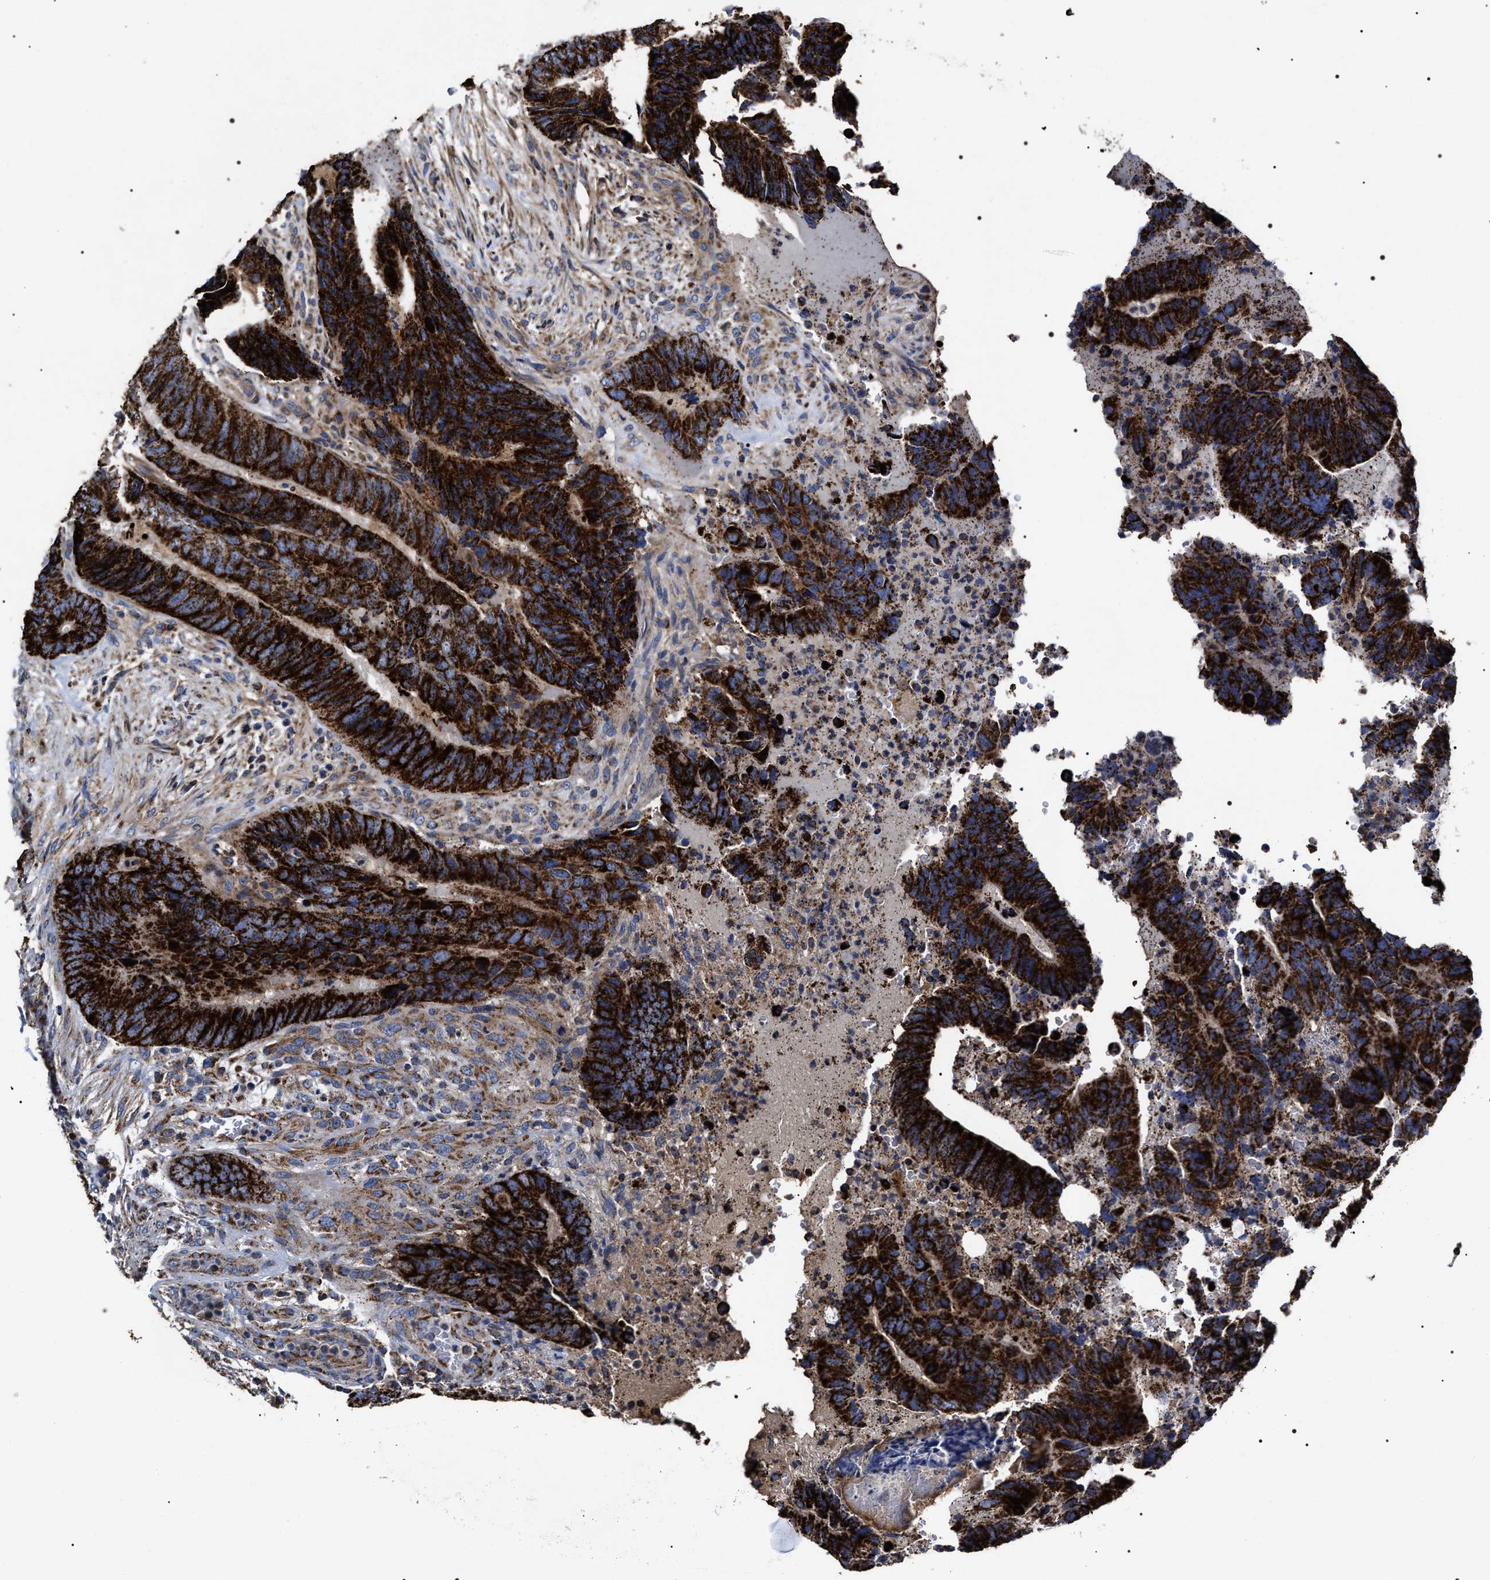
{"staining": {"intensity": "strong", "quantity": ">75%", "location": "cytoplasmic/membranous"}, "tissue": "colorectal cancer", "cell_type": "Tumor cells", "image_type": "cancer", "snomed": [{"axis": "morphology", "description": "Adenocarcinoma, NOS"}, {"axis": "topography", "description": "Colon"}], "caption": "Colorectal cancer (adenocarcinoma) stained with a protein marker reveals strong staining in tumor cells.", "gene": "COG5", "patient": {"sex": "male", "age": 56}}